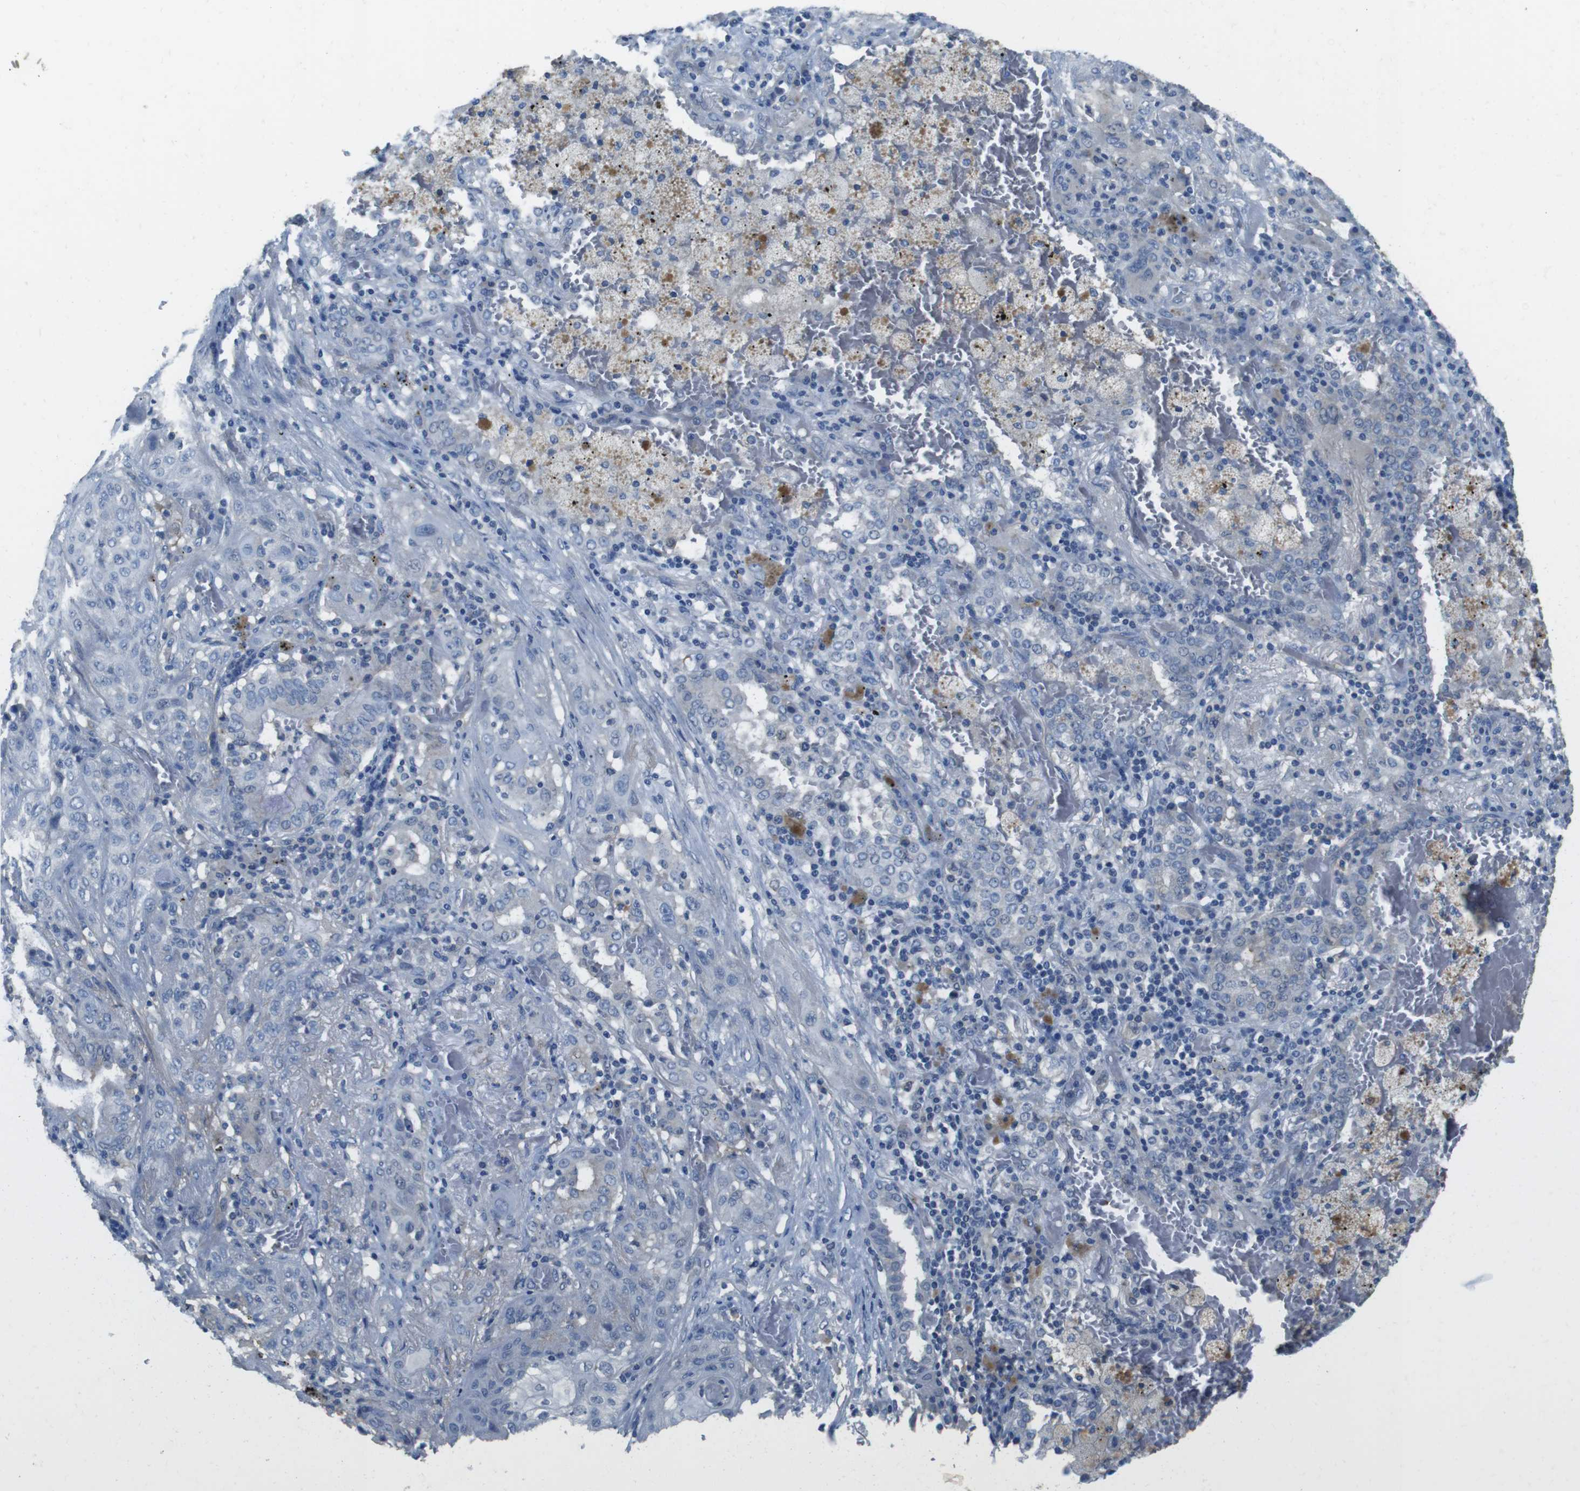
{"staining": {"intensity": "negative", "quantity": "none", "location": "none"}, "tissue": "lung cancer", "cell_type": "Tumor cells", "image_type": "cancer", "snomed": [{"axis": "morphology", "description": "Squamous cell carcinoma, NOS"}, {"axis": "topography", "description": "Lung"}], "caption": "Lung cancer stained for a protein using IHC displays no positivity tumor cells.", "gene": "CYP2C8", "patient": {"sex": "female", "age": 47}}